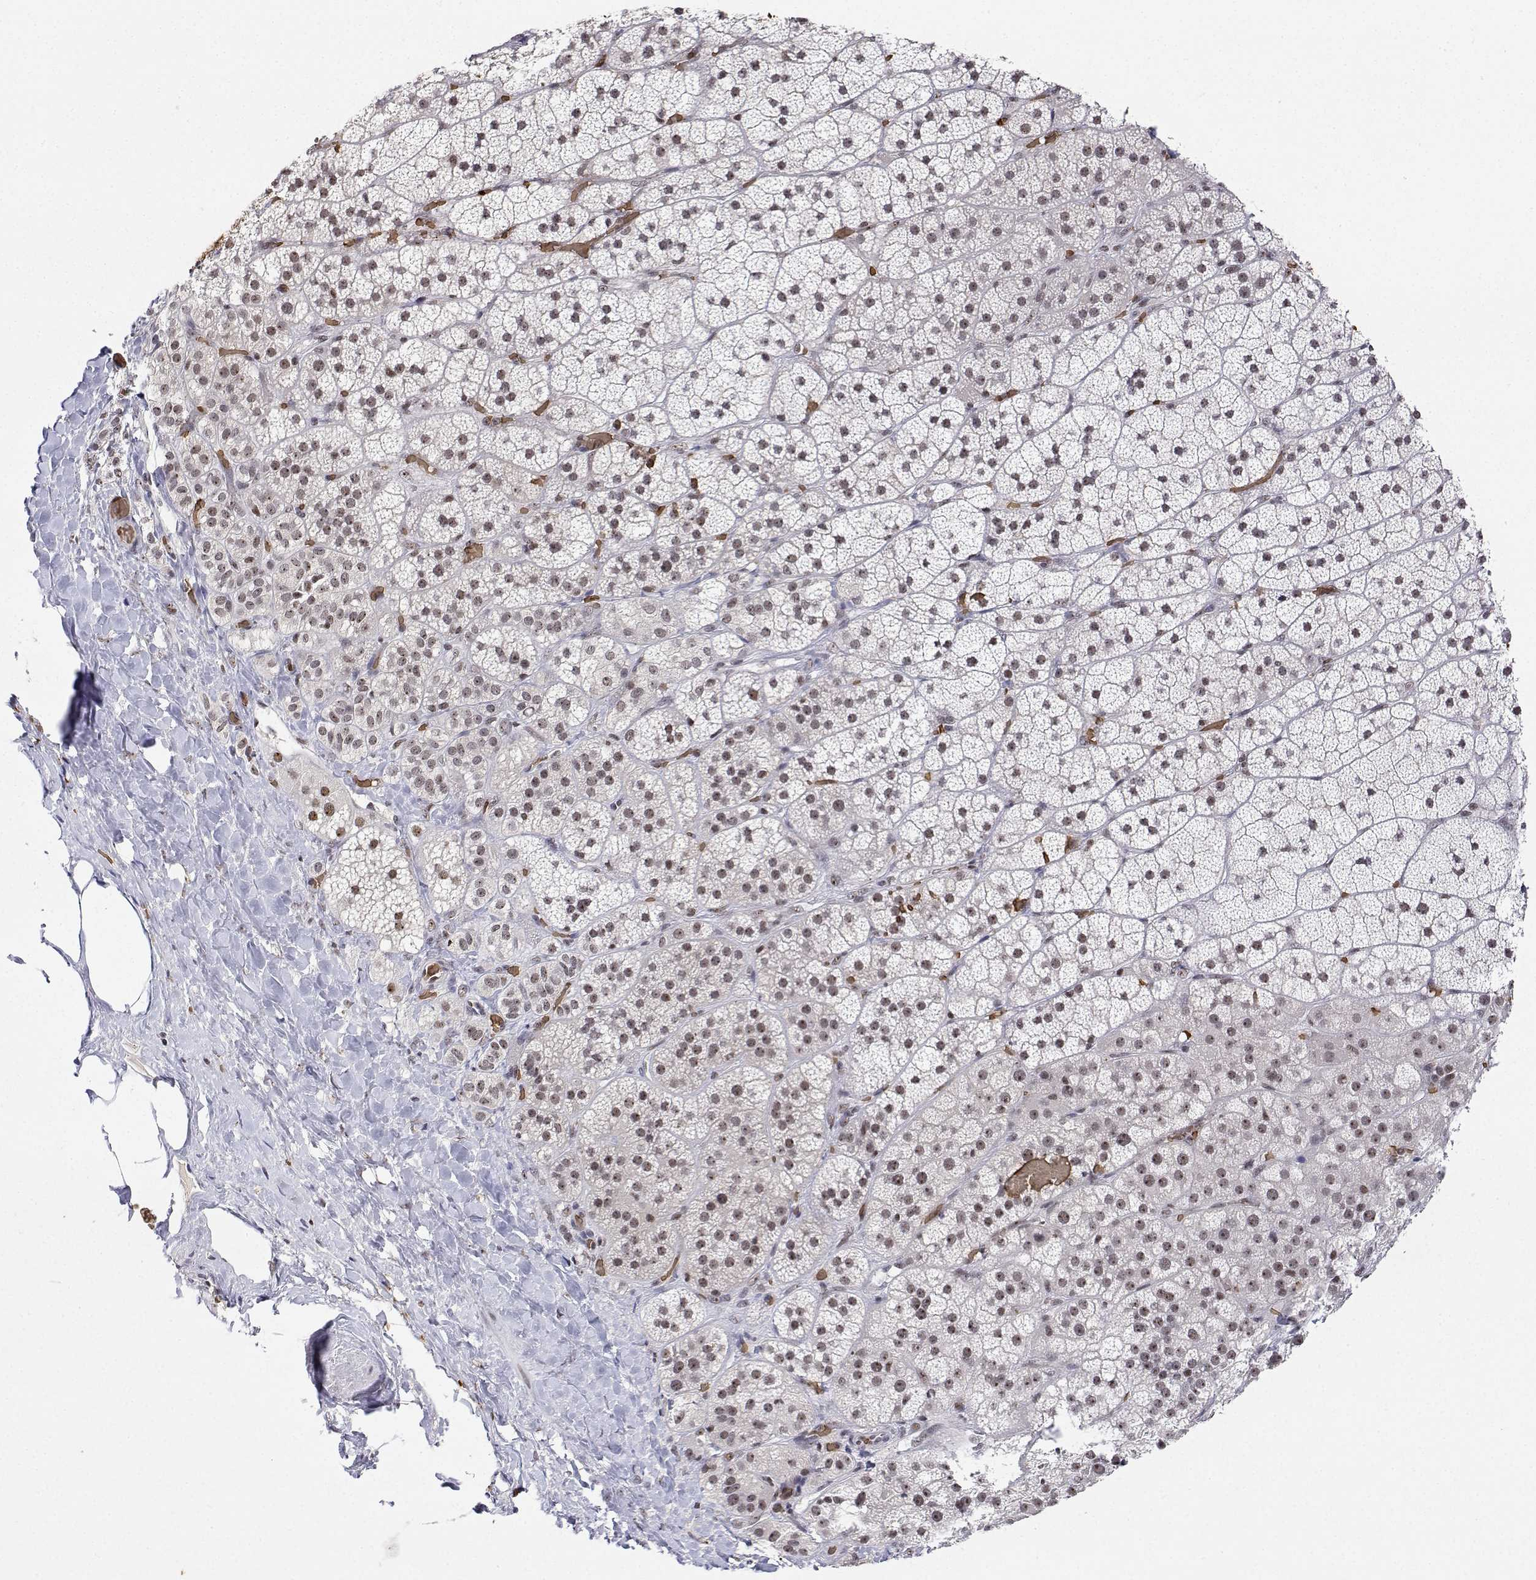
{"staining": {"intensity": "moderate", "quantity": "25%-75%", "location": "nuclear"}, "tissue": "adrenal gland", "cell_type": "Glandular cells", "image_type": "normal", "snomed": [{"axis": "morphology", "description": "Normal tissue, NOS"}, {"axis": "topography", "description": "Adrenal gland"}], "caption": "A brown stain shows moderate nuclear positivity of a protein in glandular cells of normal adrenal gland.", "gene": "ADAR", "patient": {"sex": "male", "age": 57}}